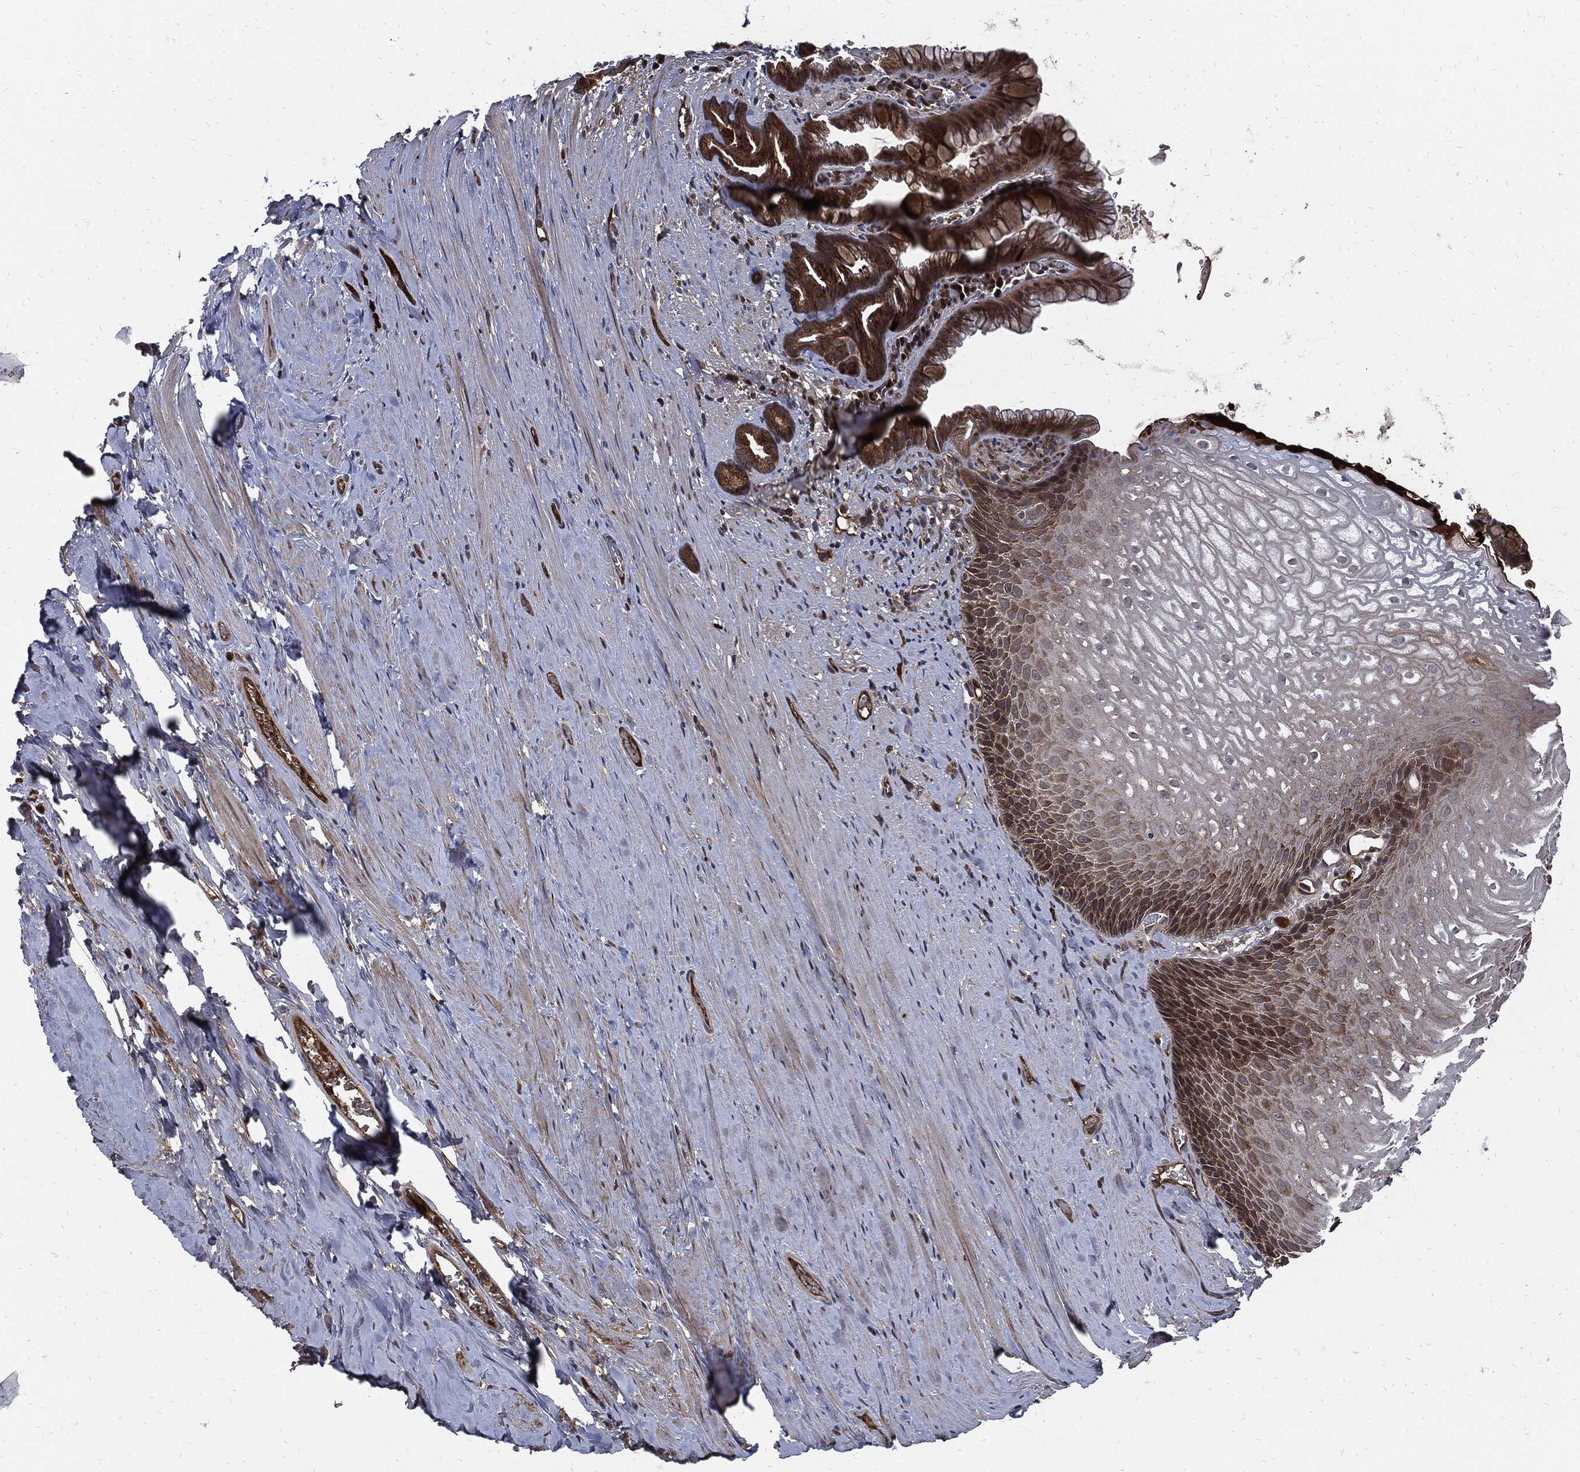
{"staining": {"intensity": "strong", "quantity": "25%-75%", "location": "cytoplasmic/membranous"}, "tissue": "esophagus", "cell_type": "Squamous epithelial cells", "image_type": "normal", "snomed": [{"axis": "morphology", "description": "Normal tissue, NOS"}, {"axis": "topography", "description": "Esophagus"}], "caption": "Squamous epithelial cells show strong cytoplasmic/membranous staining in approximately 25%-75% of cells in normal esophagus. Nuclei are stained in blue.", "gene": "CLU", "patient": {"sex": "male", "age": 64}}